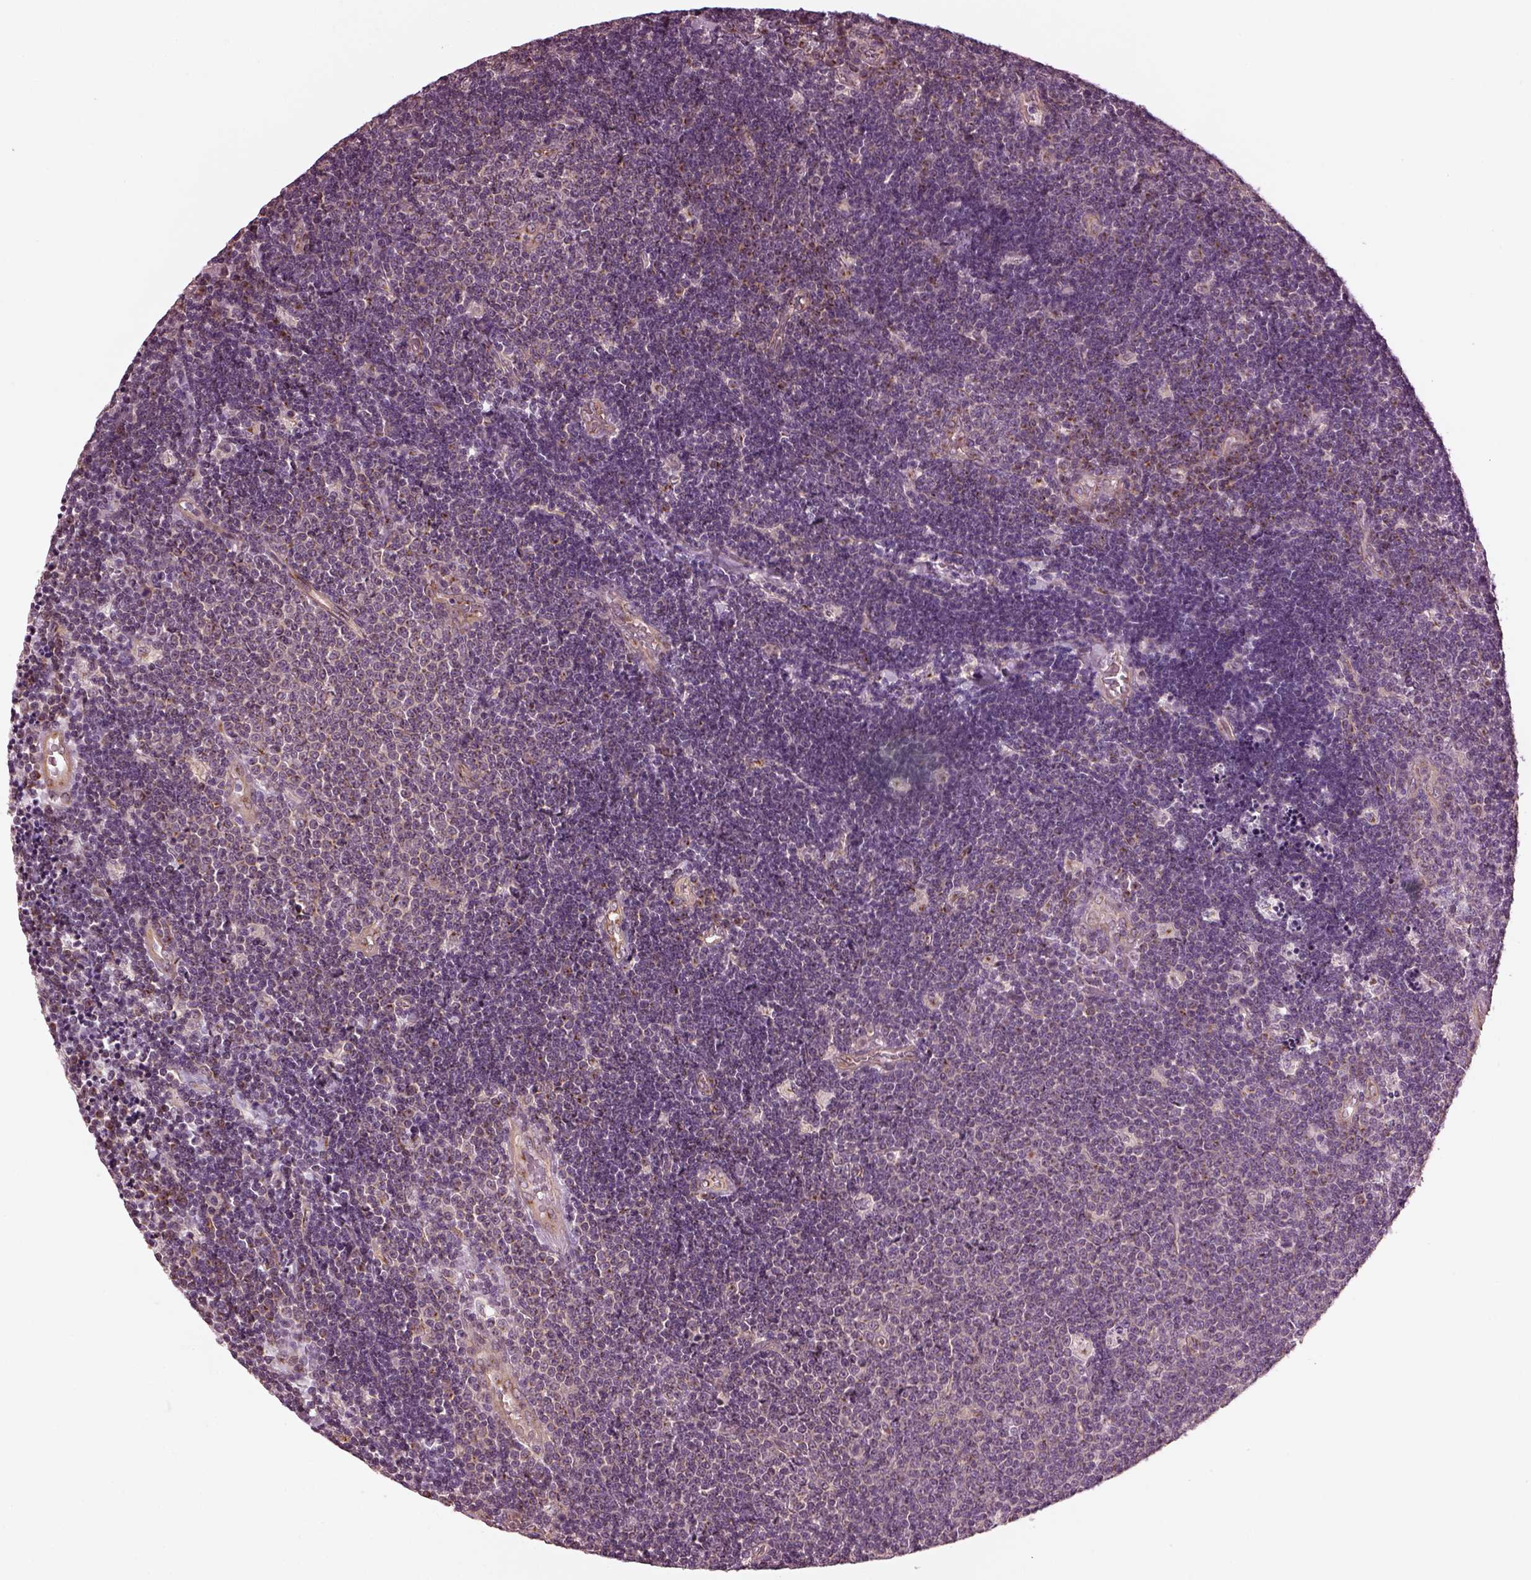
{"staining": {"intensity": "moderate", "quantity": "<25%", "location": "cytoplasmic/membranous"}, "tissue": "lymphoma", "cell_type": "Tumor cells", "image_type": "cancer", "snomed": [{"axis": "morphology", "description": "Malignant lymphoma, non-Hodgkin's type, Low grade"}, {"axis": "topography", "description": "Brain"}], "caption": "Immunohistochemistry (IHC) histopathology image of human lymphoma stained for a protein (brown), which shows low levels of moderate cytoplasmic/membranous expression in about <25% of tumor cells.", "gene": "RUFY3", "patient": {"sex": "female", "age": 66}}